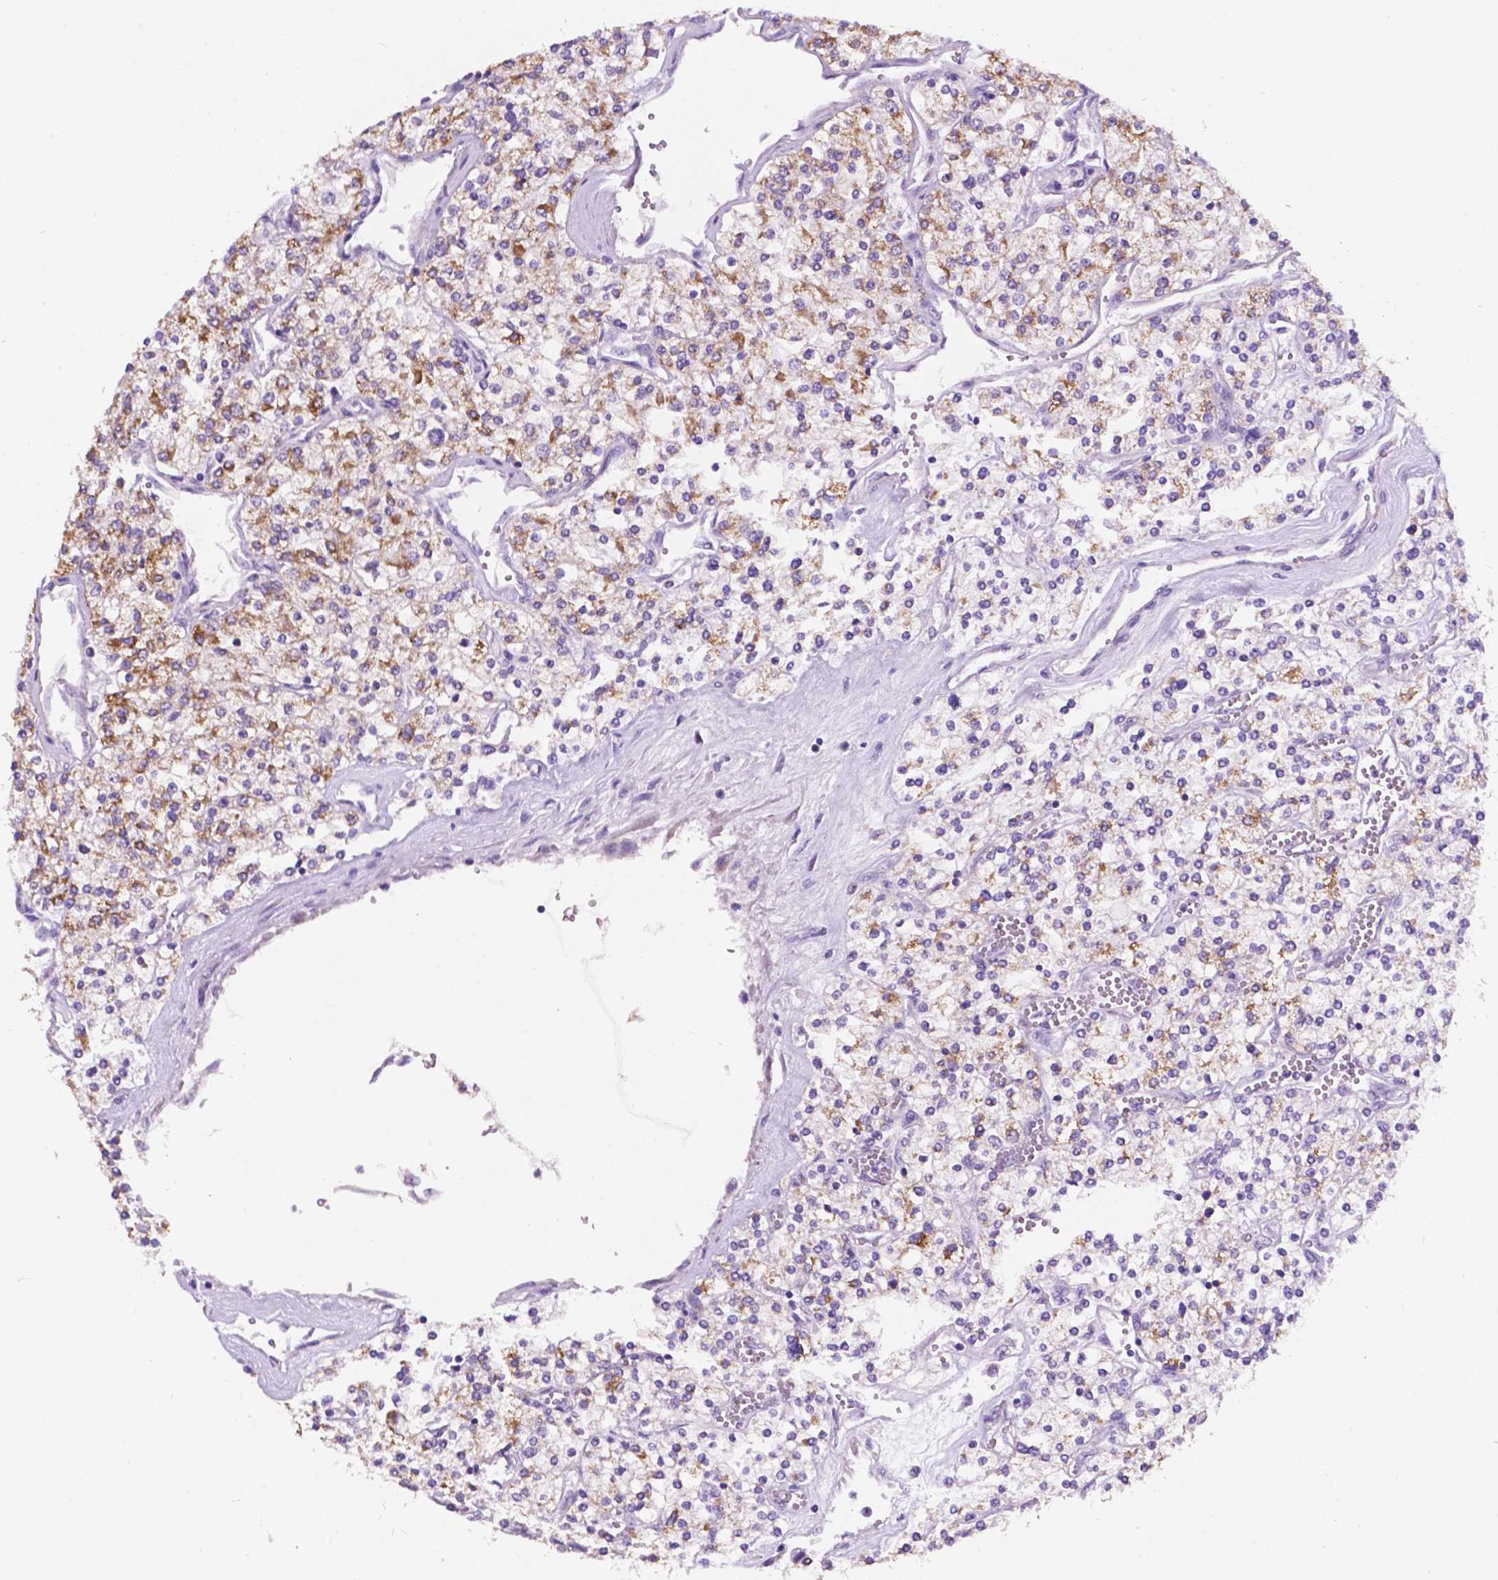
{"staining": {"intensity": "moderate", "quantity": "25%-75%", "location": "cytoplasmic/membranous"}, "tissue": "renal cancer", "cell_type": "Tumor cells", "image_type": "cancer", "snomed": [{"axis": "morphology", "description": "Adenocarcinoma, NOS"}, {"axis": "topography", "description": "Kidney"}], "caption": "High-magnification brightfield microscopy of renal adenocarcinoma stained with DAB (brown) and counterstained with hematoxylin (blue). tumor cells exhibit moderate cytoplasmic/membranous expression is present in approximately25%-75% of cells.", "gene": "TRPV5", "patient": {"sex": "male", "age": 80}}